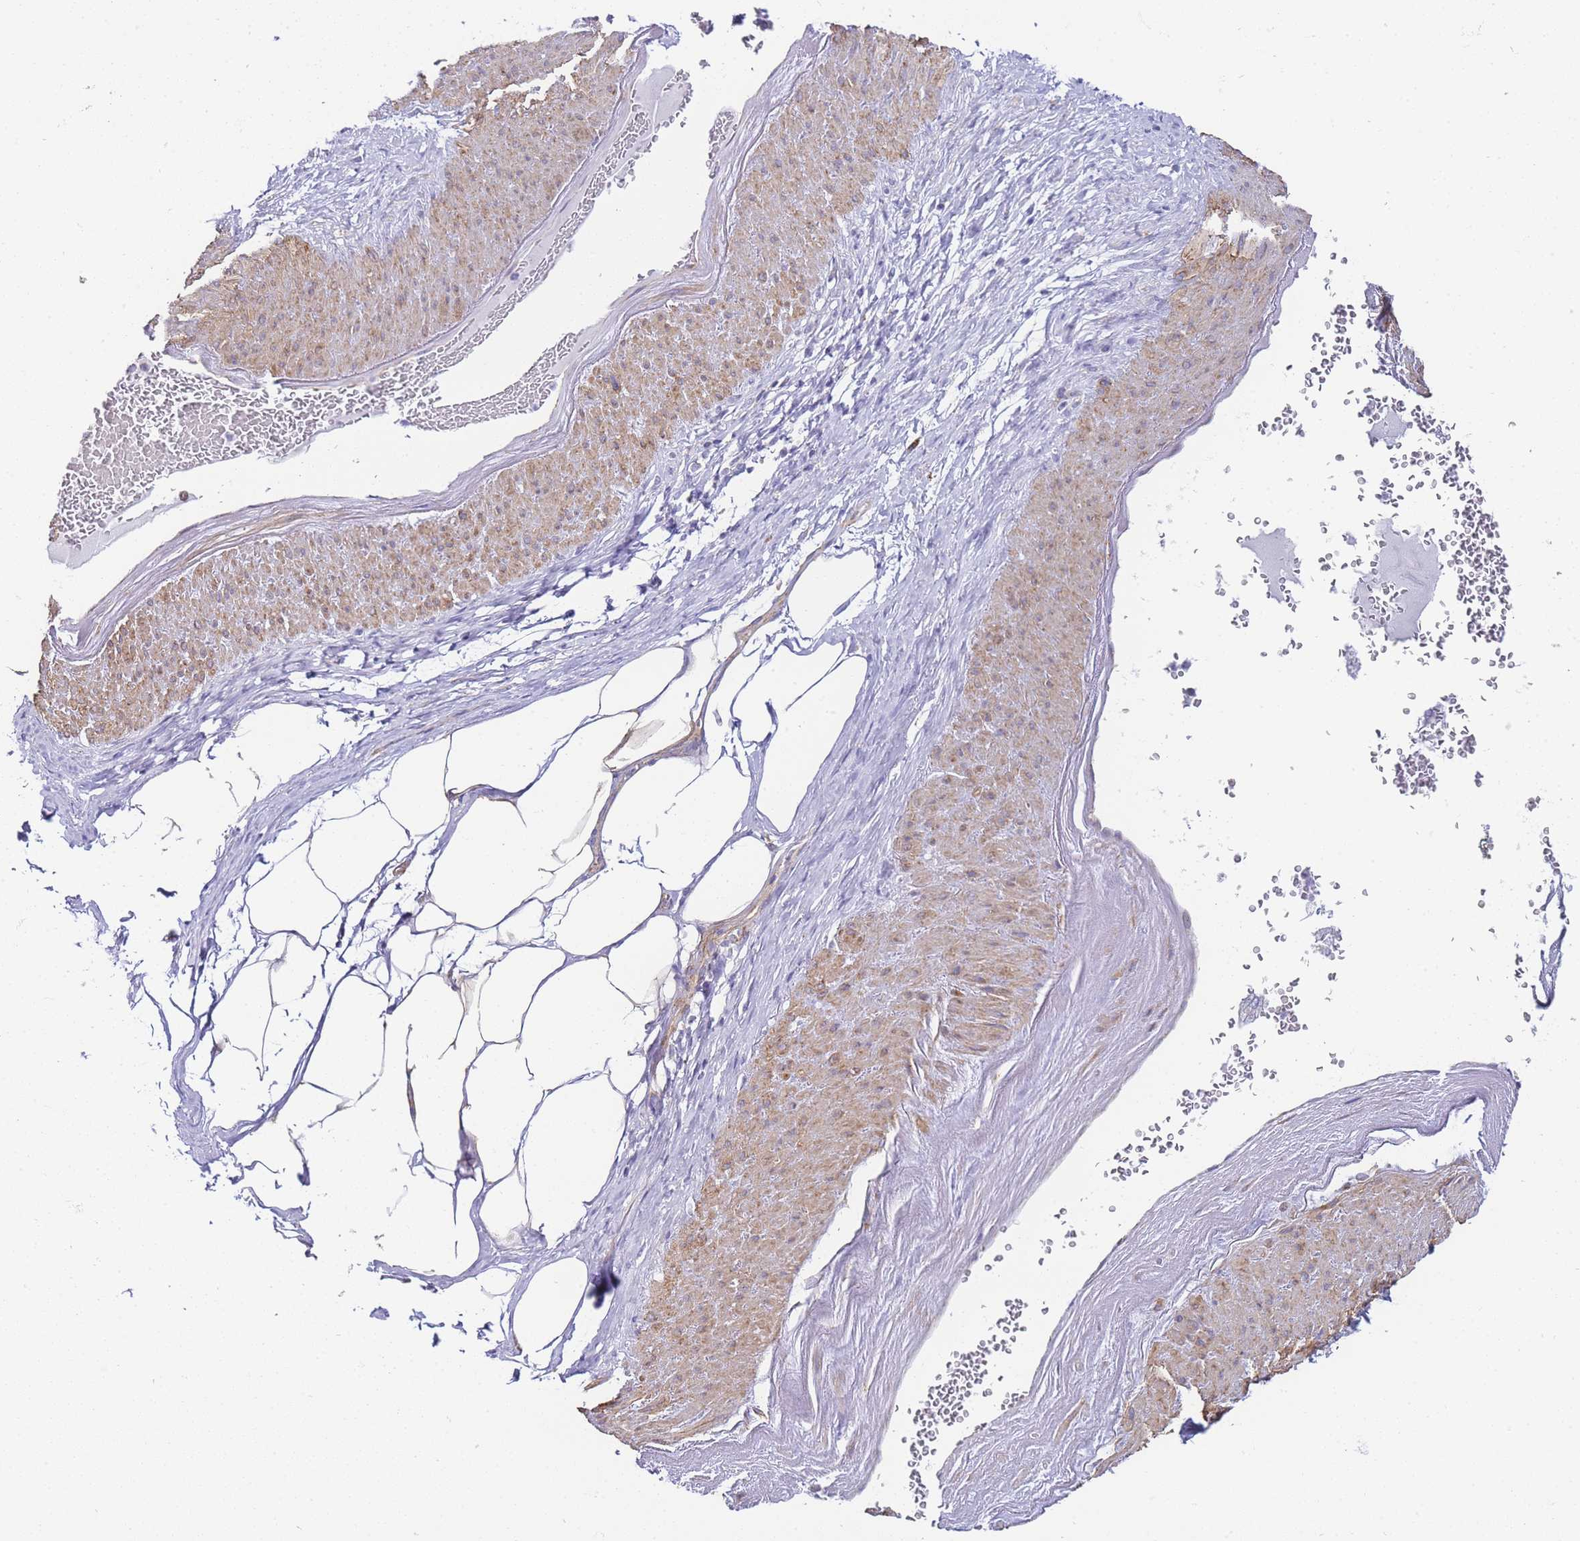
{"staining": {"intensity": "negative", "quantity": "none", "location": "none"}, "tissue": "adipose tissue", "cell_type": "Adipocytes", "image_type": "normal", "snomed": [{"axis": "morphology", "description": "Normal tissue, NOS"}, {"axis": "morphology", "description": "Adenocarcinoma, Low grade"}, {"axis": "topography", "description": "Prostate"}, {"axis": "topography", "description": "Peripheral nerve tissue"}], "caption": "IHC of unremarkable human adipose tissue exhibits no positivity in adipocytes.", "gene": "PDCD7", "patient": {"sex": "male", "age": 63}}